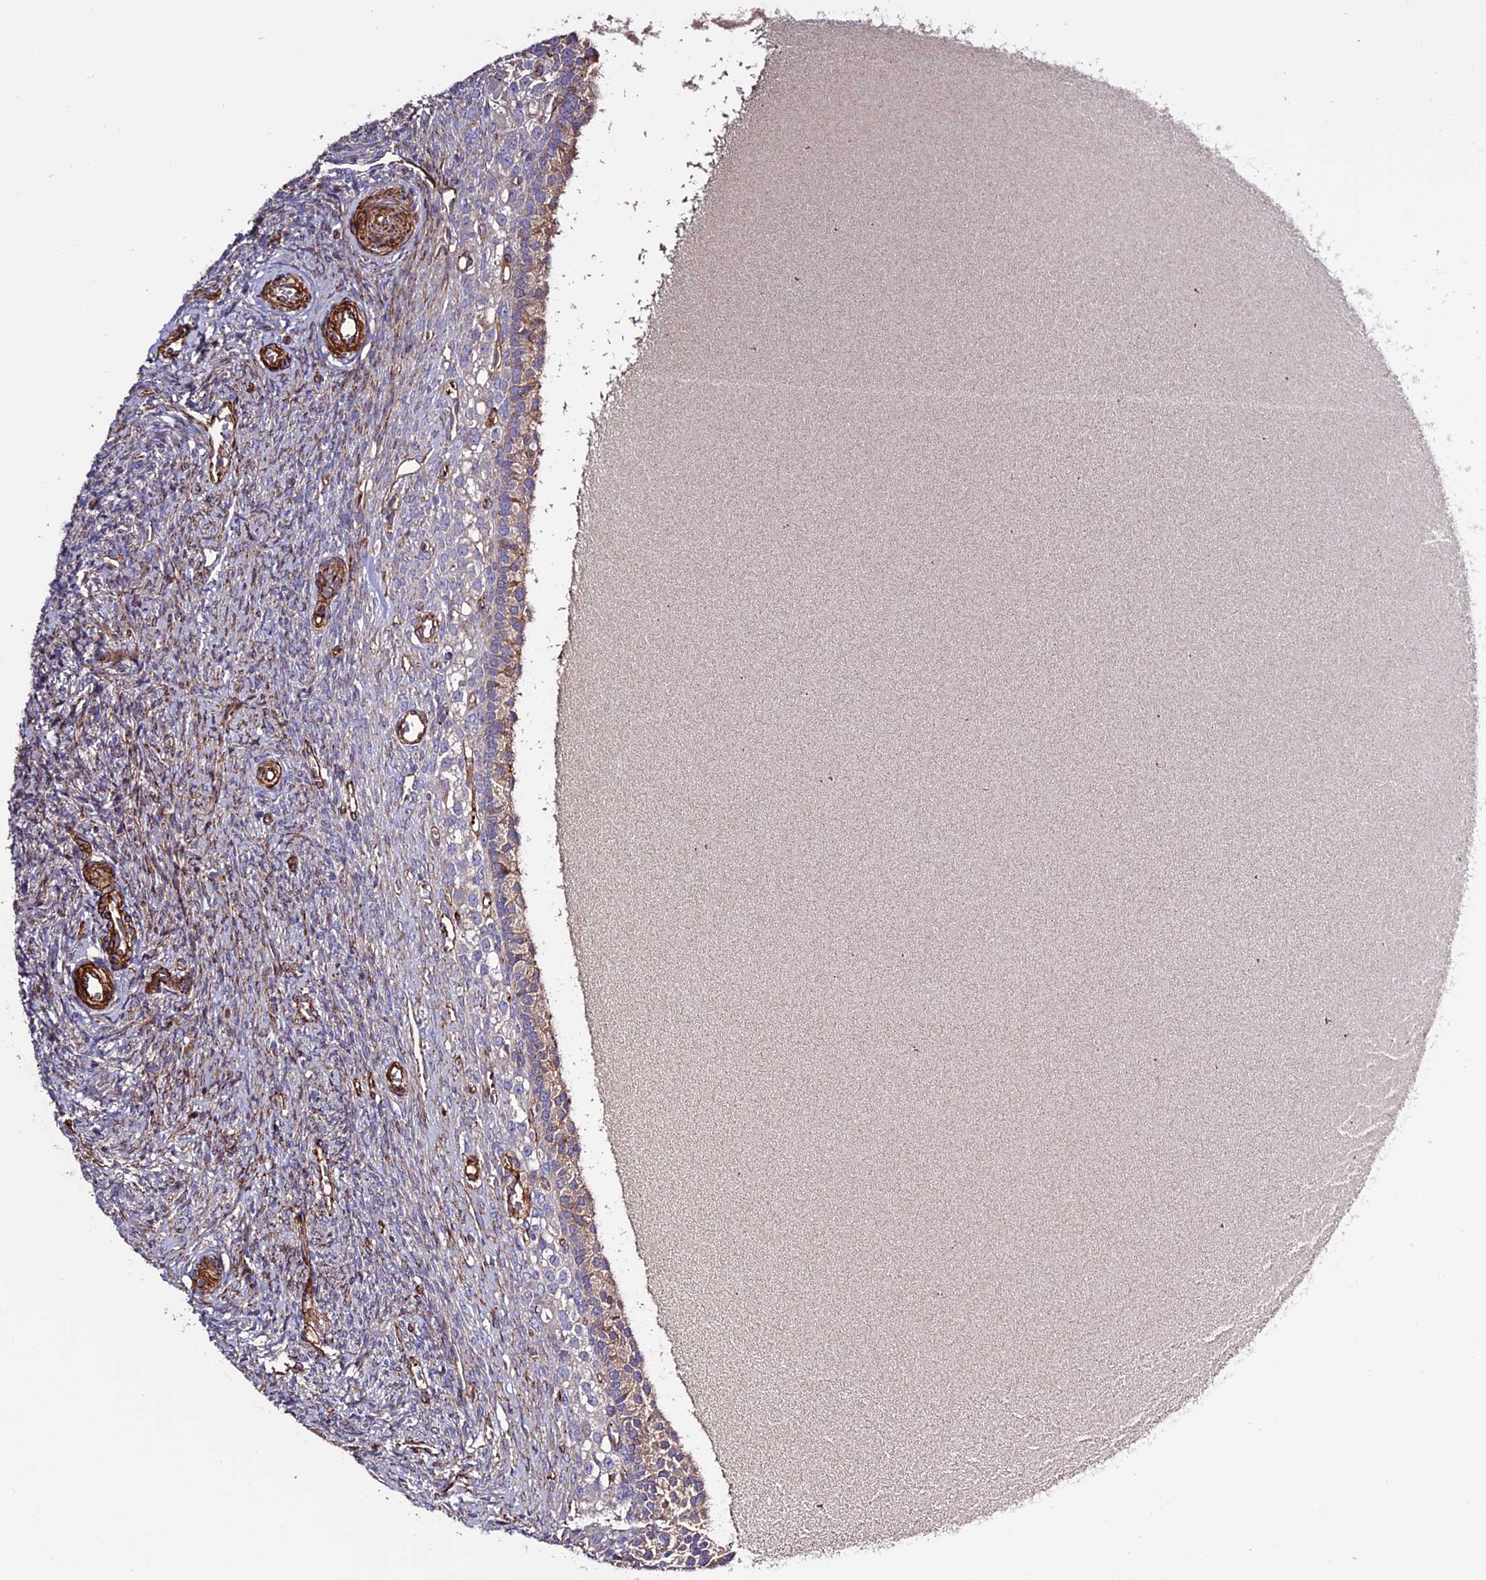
{"staining": {"intensity": "weak", "quantity": "25%-75%", "location": "cytoplasmic/membranous"}, "tissue": "ovary", "cell_type": "Ovarian stroma cells", "image_type": "normal", "snomed": [{"axis": "morphology", "description": "Normal tissue, NOS"}, {"axis": "topography", "description": "Ovary"}], "caption": "About 25%-75% of ovarian stroma cells in unremarkable ovary reveal weak cytoplasmic/membranous protein expression as visualized by brown immunohistochemical staining.", "gene": "REX1BD", "patient": {"sex": "female", "age": 41}}